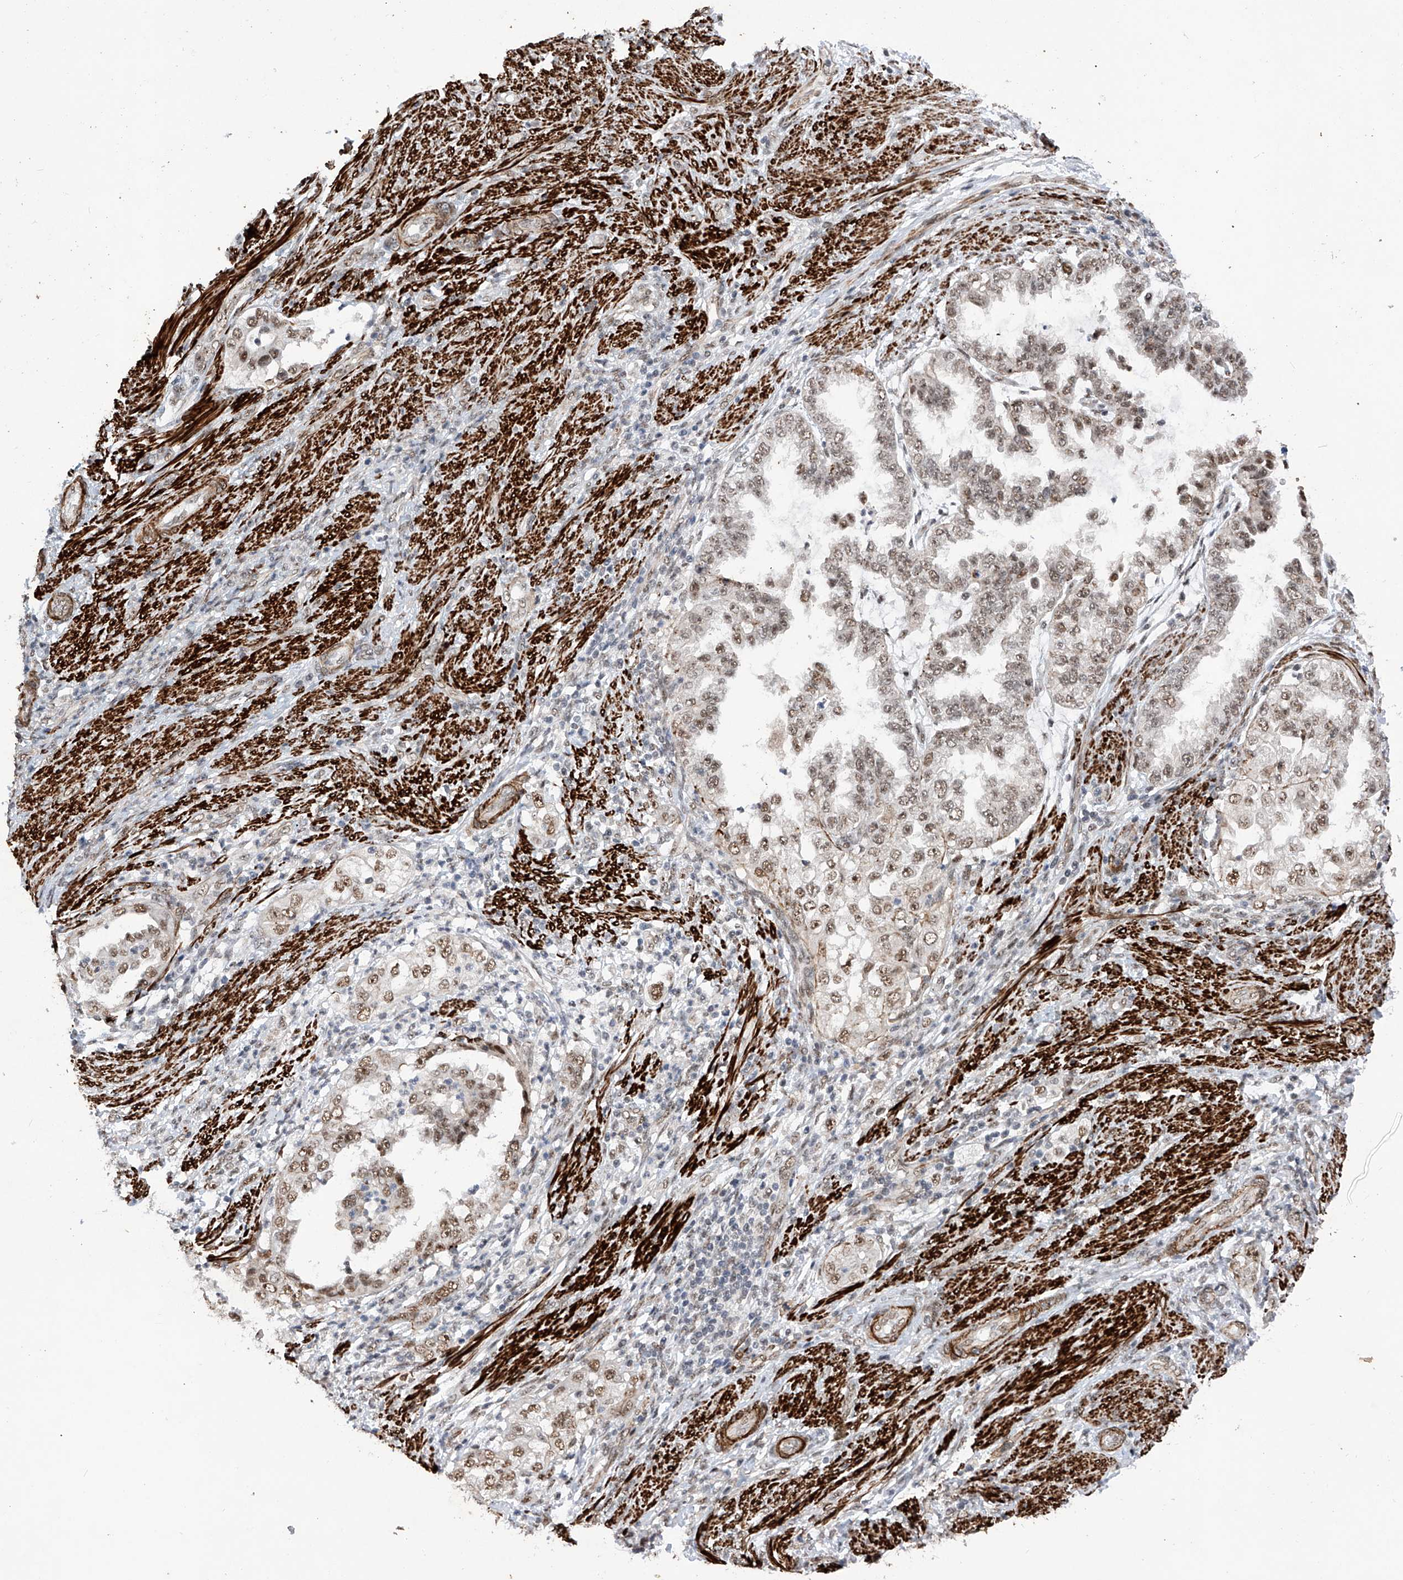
{"staining": {"intensity": "moderate", "quantity": "25%-75%", "location": "nuclear"}, "tissue": "endometrial cancer", "cell_type": "Tumor cells", "image_type": "cancer", "snomed": [{"axis": "morphology", "description": "Adenocarcinoma, NOS"}, {"axis": "topography", "description": "Endometrium"}], "caption": "Approximately 25%-75% of tumor cells in adenocarcinoma (endometrial) demonstrate moderate nuclear protein staining as visualized by brown immunohistochemical staining.", "gene": "NFATC4", "patient": {"sex": "female", "age": 85}}